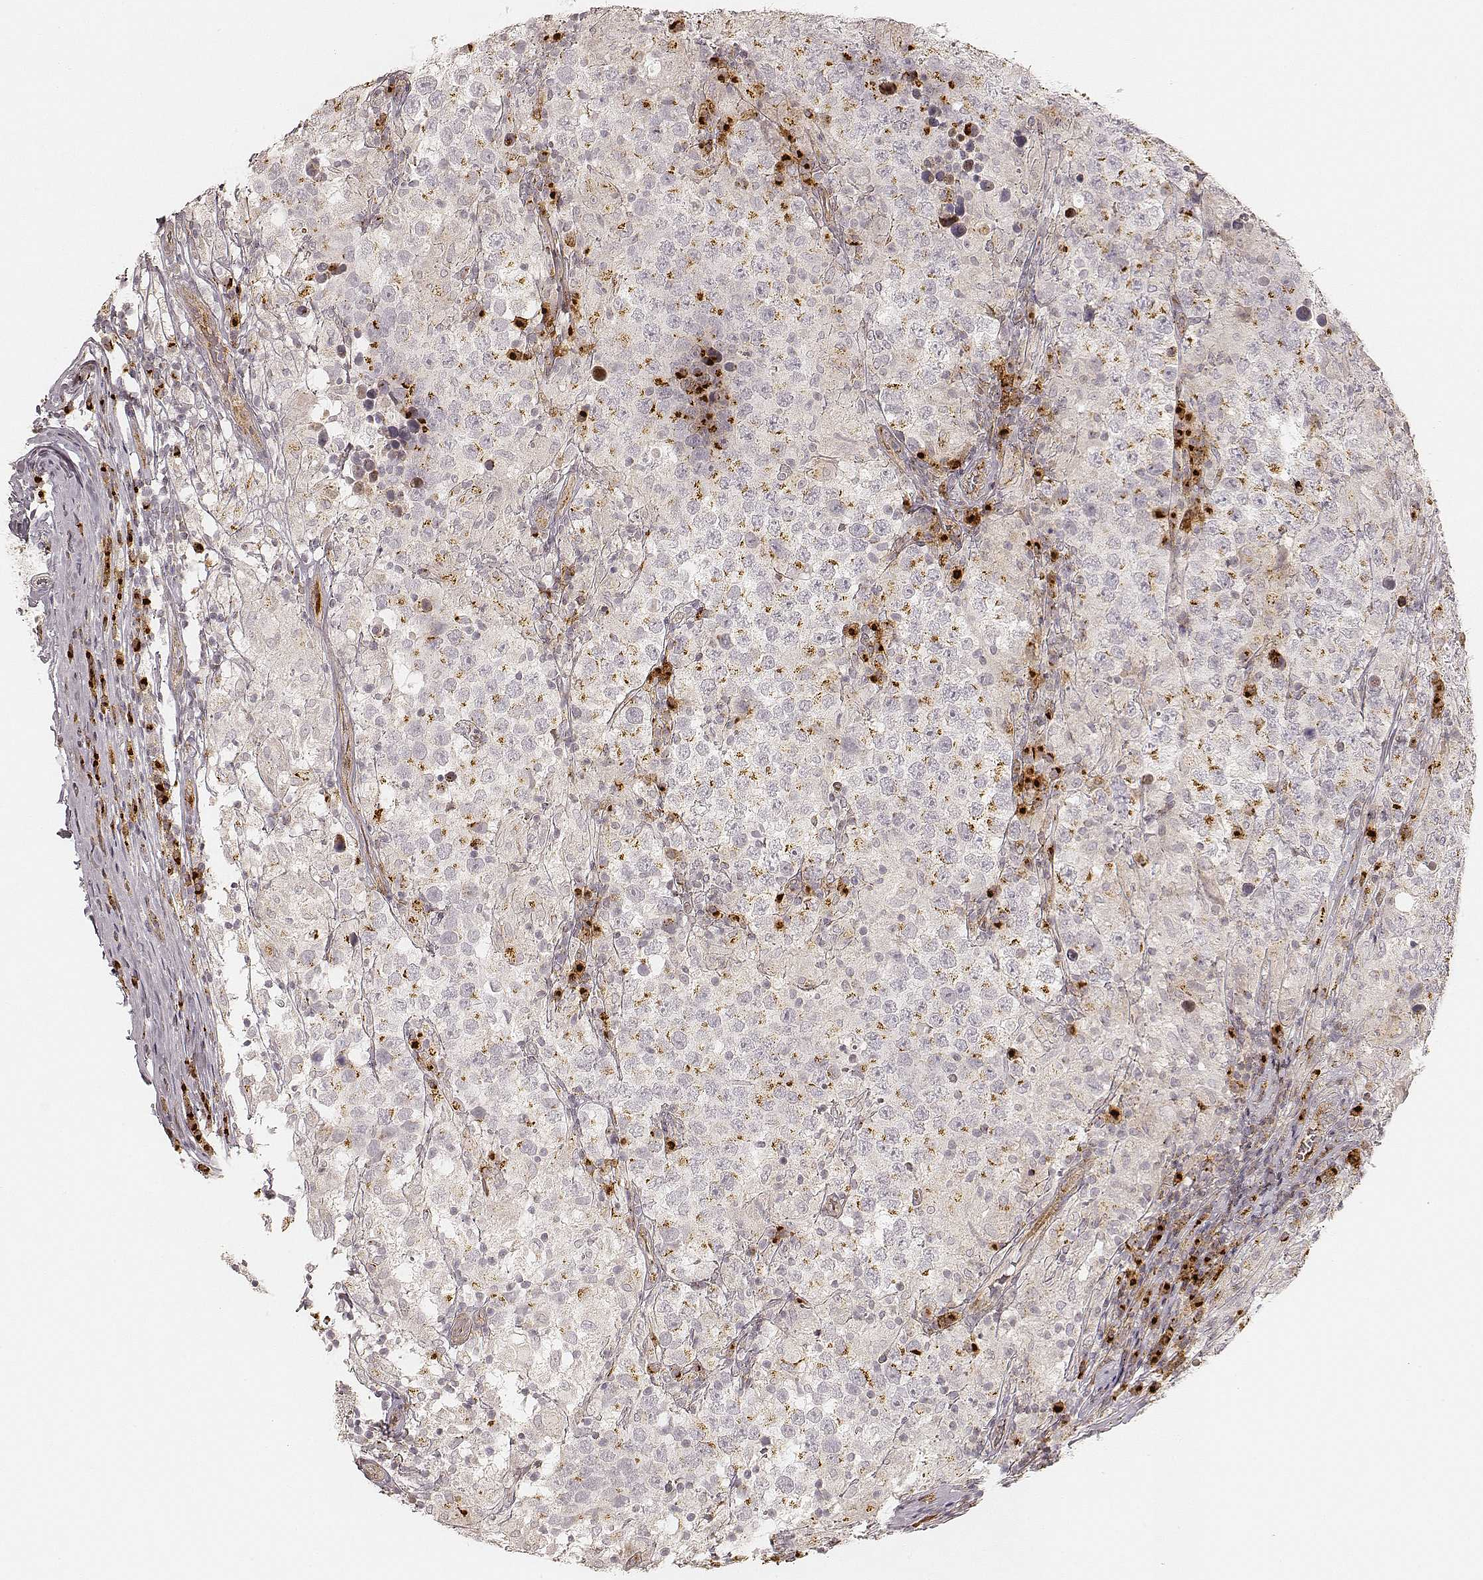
{"staining": {"intensity": "weak", "quantity": "<25%", "location": "cytoplasmic/membranous"}, "tissue": "testis cancer", "cell_type": "Tumor cells", "image_type": "cancer", "snomed": [{"axis": "morphology", "description": "Seminoma, NOS"}, {"axis": "morphology", "description": "Carcinoma, Embryonal, NOS"}, {"axis": "topography", "description": "Testis"}], "caption": "Immunohistochemistry image of testis cancer (embryonal carcinoma) stained for a protein (brown), which demonstrates no staining in tumor cells.", "gene": "GORASP2", "patient": {"sex": "male", "age": 41}}